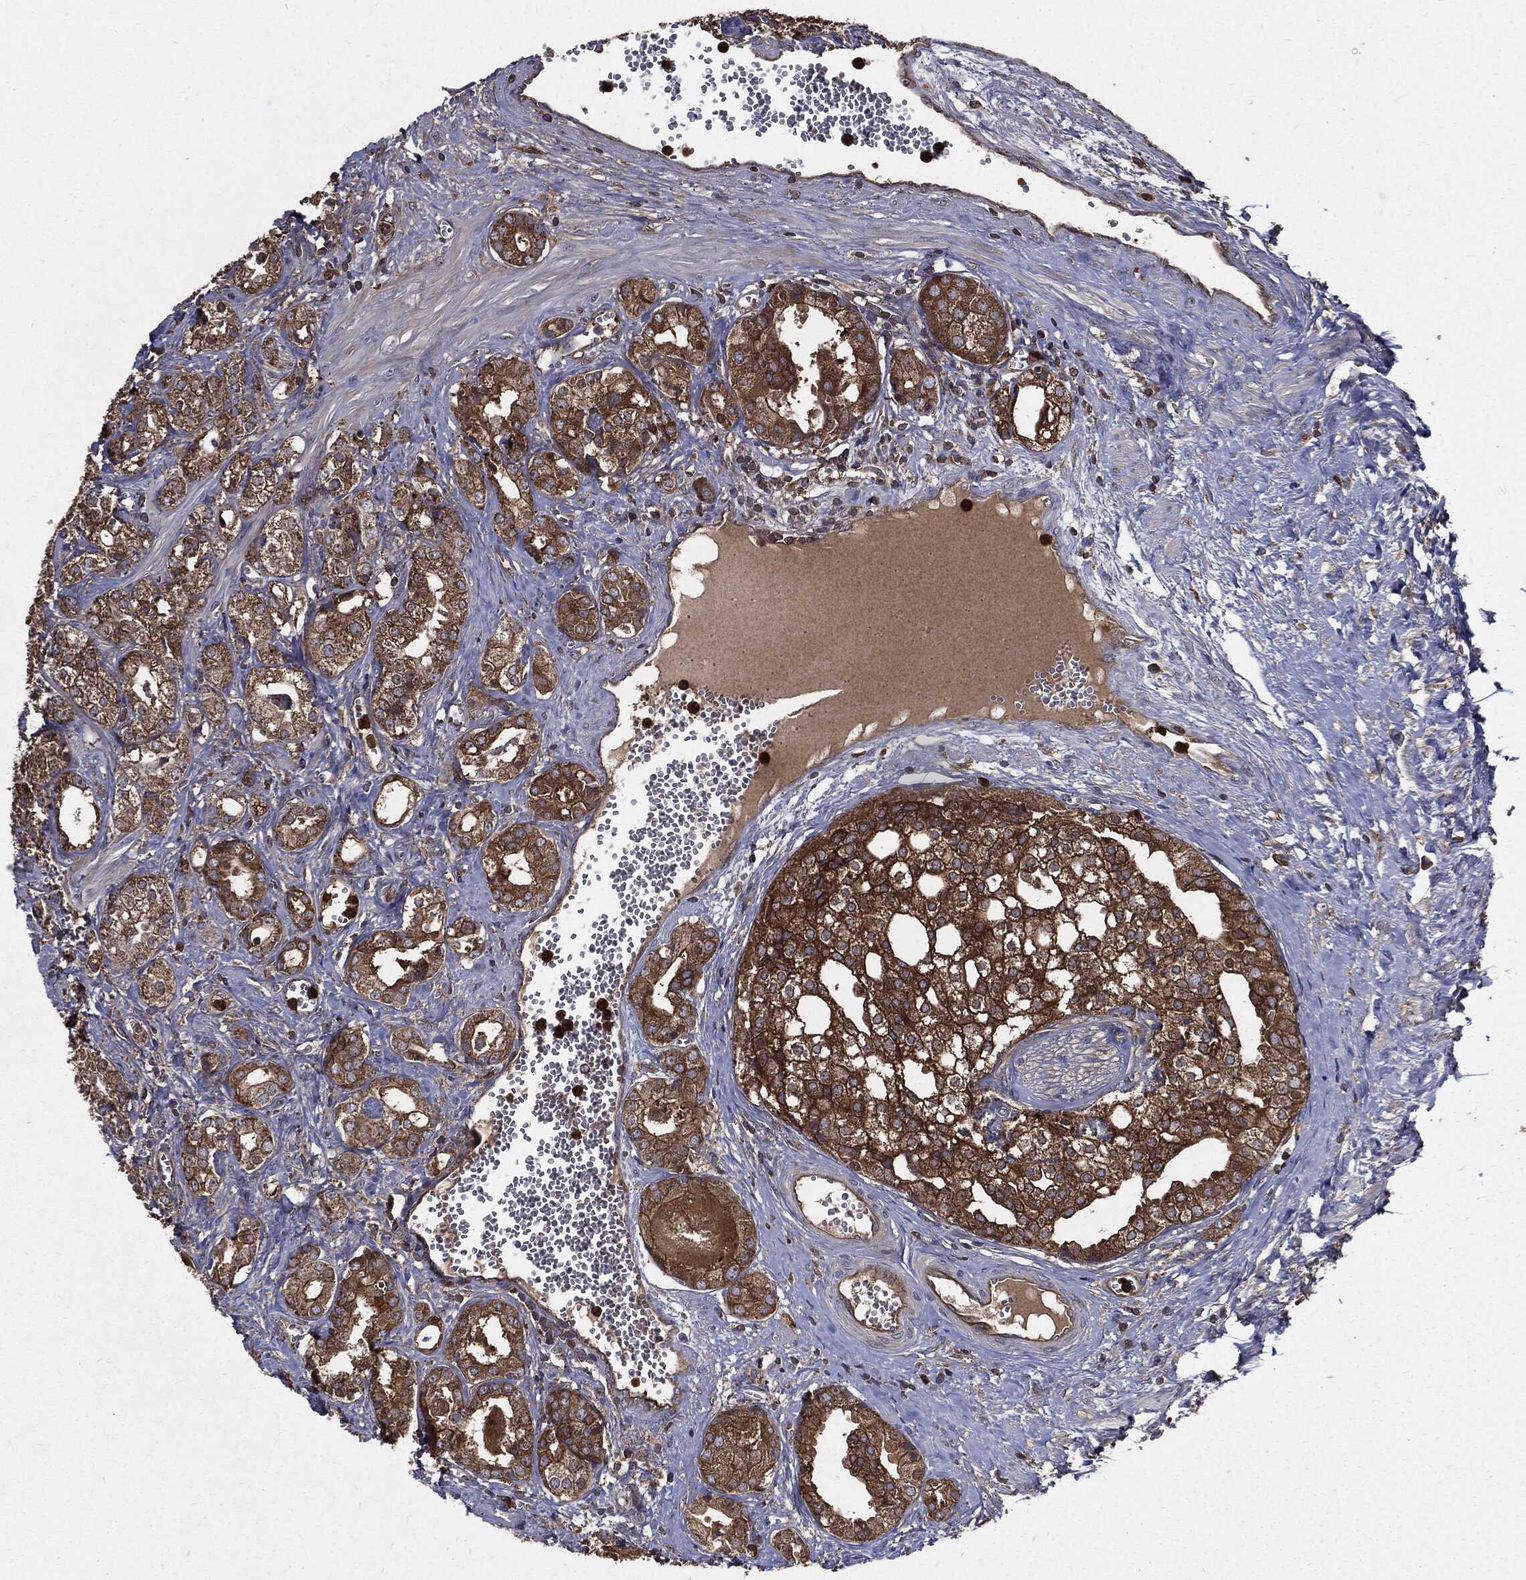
{"staining": {"intensity": "strong", "quantity": "25%-75%", "location": "cytoplasmic/membranous"}, "tissue": "prostate cancer", "cell_type": "Tumor cells", "image_type": "cancer", "snomed": [{"axis": "morphology", "description": "Adenocarcinoma, NOS"}, {"axis": "topography", "description": "Prostate and seminal vesicle, NOS"}, {"axis": "topography", "description": "Prostate"}], "caption": "This is an image of IHC staining of adenocarcinoma (prostate), which shows strong positivity in the cytoplasmic/membranous of tumor cells.", "gene": "PDCD6IP", "patient": {"sex": "male", "age": 62}}